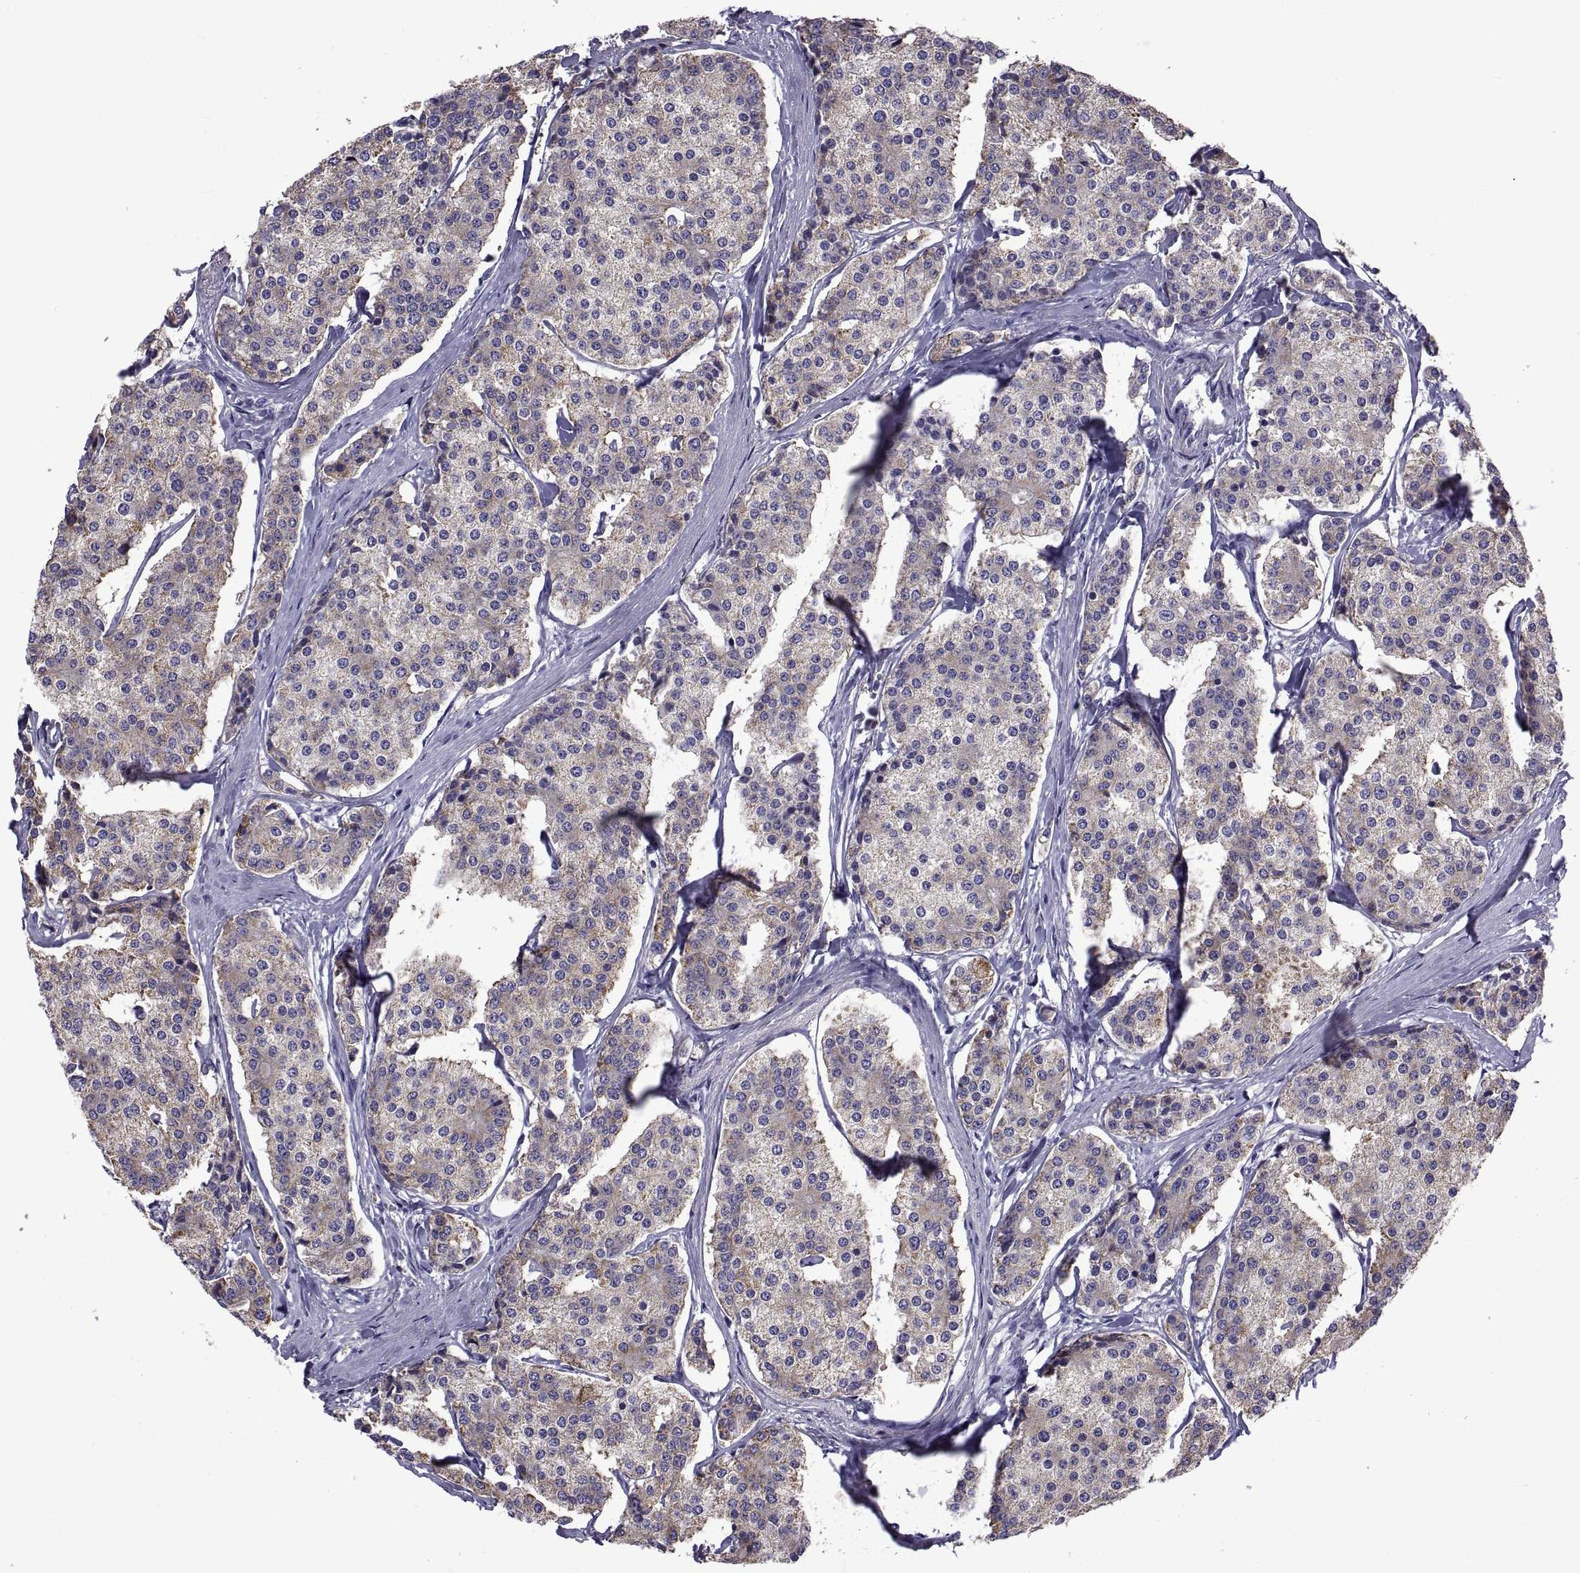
{"staining": {"intensity": "weak", "quantity": ">75%", "location": "cytoplasmic/membranous"}, "tissue": "carcinoid", "cell_type": "Tumor cells", "image_type": "cancer", "snomed": [{"axis": "morphology", "description": "Carcinoid, malignant, NOS"}, {"axis": "topography", "description": "Small intestine"}], "caption": "High-power microscopy captured an IHC image of carcinoid (malignant), revealing weak cytoplasmic/membranous expression in about >75% of tumor cells.", "gene": "TMC3", "patient": {"sex": "female", "age": 65}}